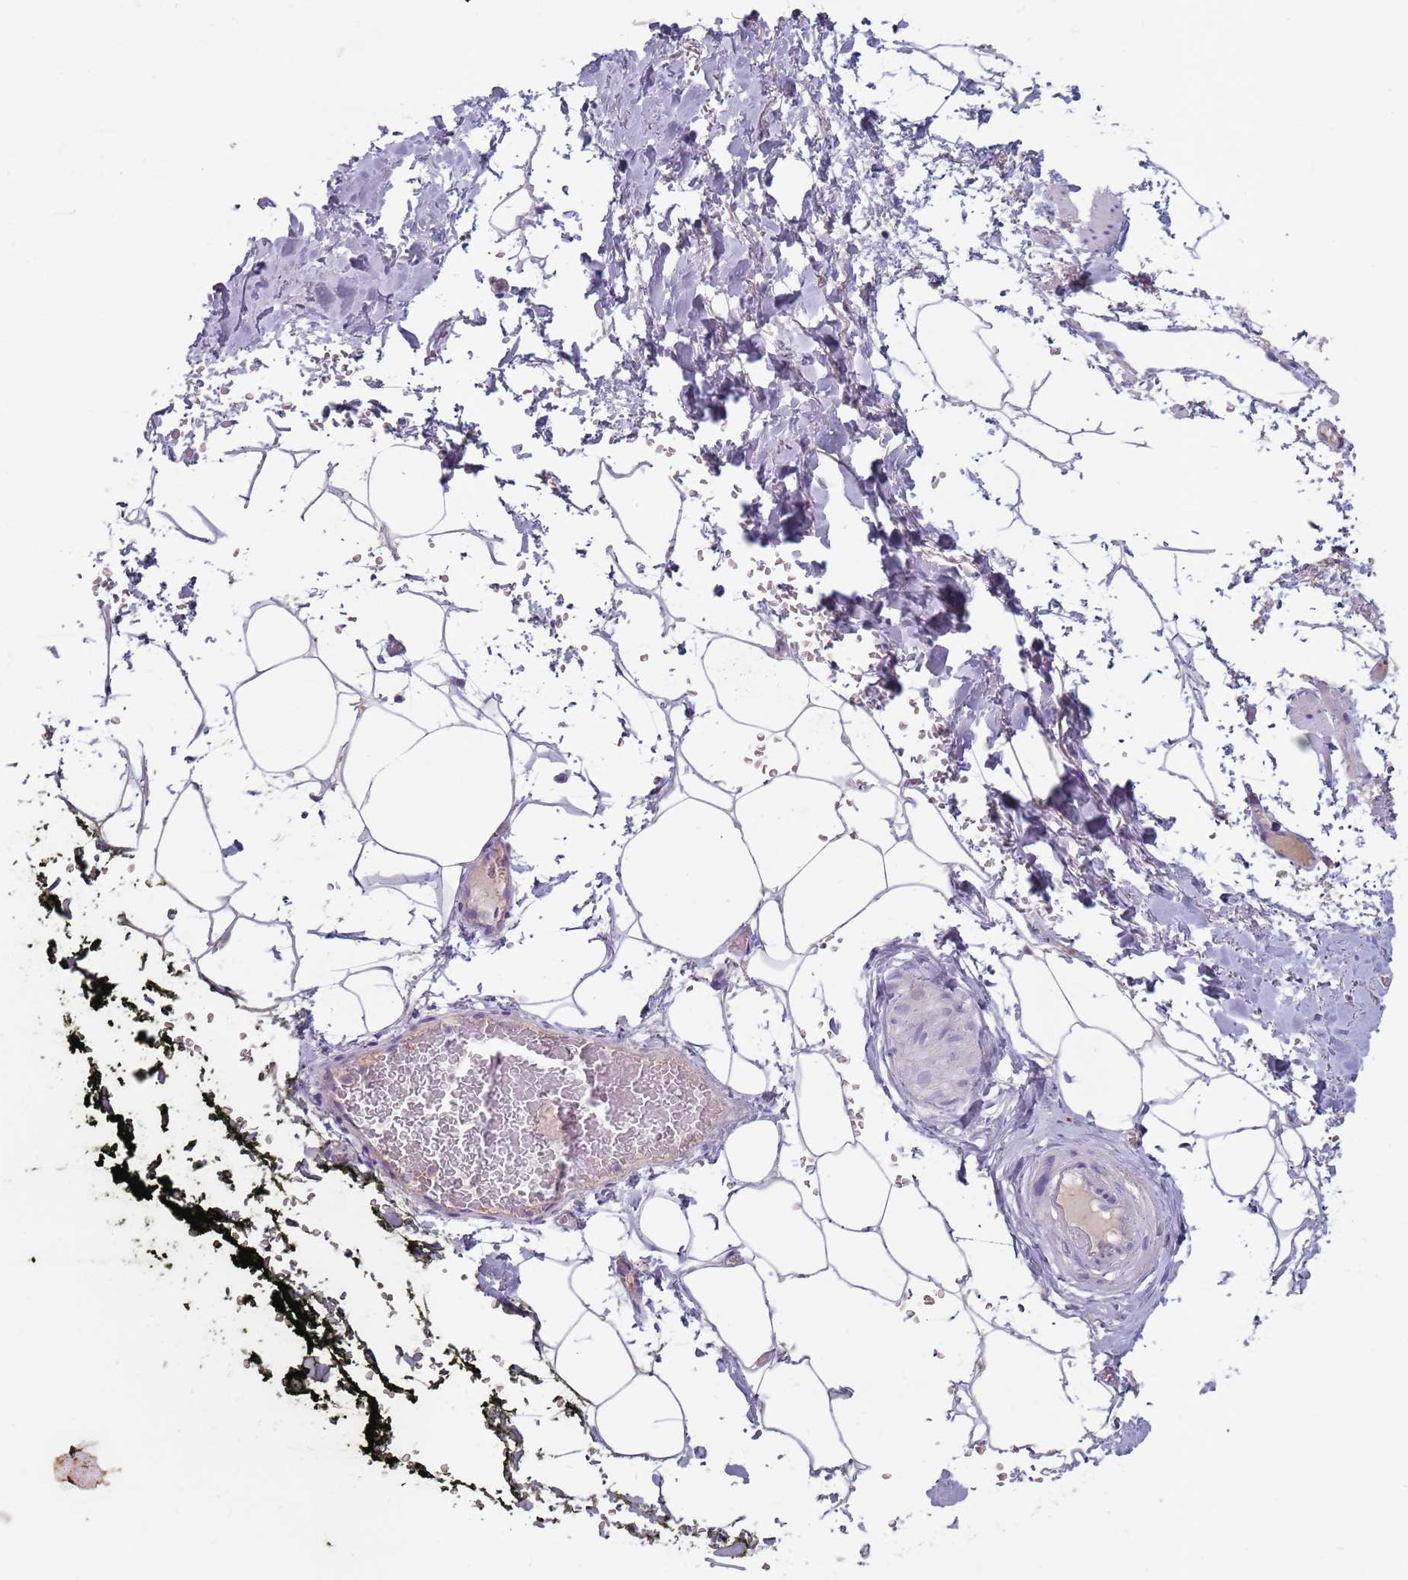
{"staining": {"intensity": "negative", "quantity": "none", "location": "none"}, "tissue": "adipose tissue", "cell_type": "Adipocytes", "image_type": "normal", "snomed": [{"axis": "morphology", "description": "Normal tissue, NOS"}, {"axis": "morphology", "description": "Adenocarcinoma, Low grade"}, {"axis": "topography", "description": "Prostate"}, {"axis": "topography", "description": "Peripheral nerve tissue"}], "caption": "DAB (3,3'-diaminobenzidine) immunohistochemical staining of normal human adipose tissue shows no significant expression in adipocytes. (DAB (3,3'-diaminobenzidine) immunohistochemistry, high magnification).", "gene": "STYK1", "patient": {"sex": "male", "age": 63}}